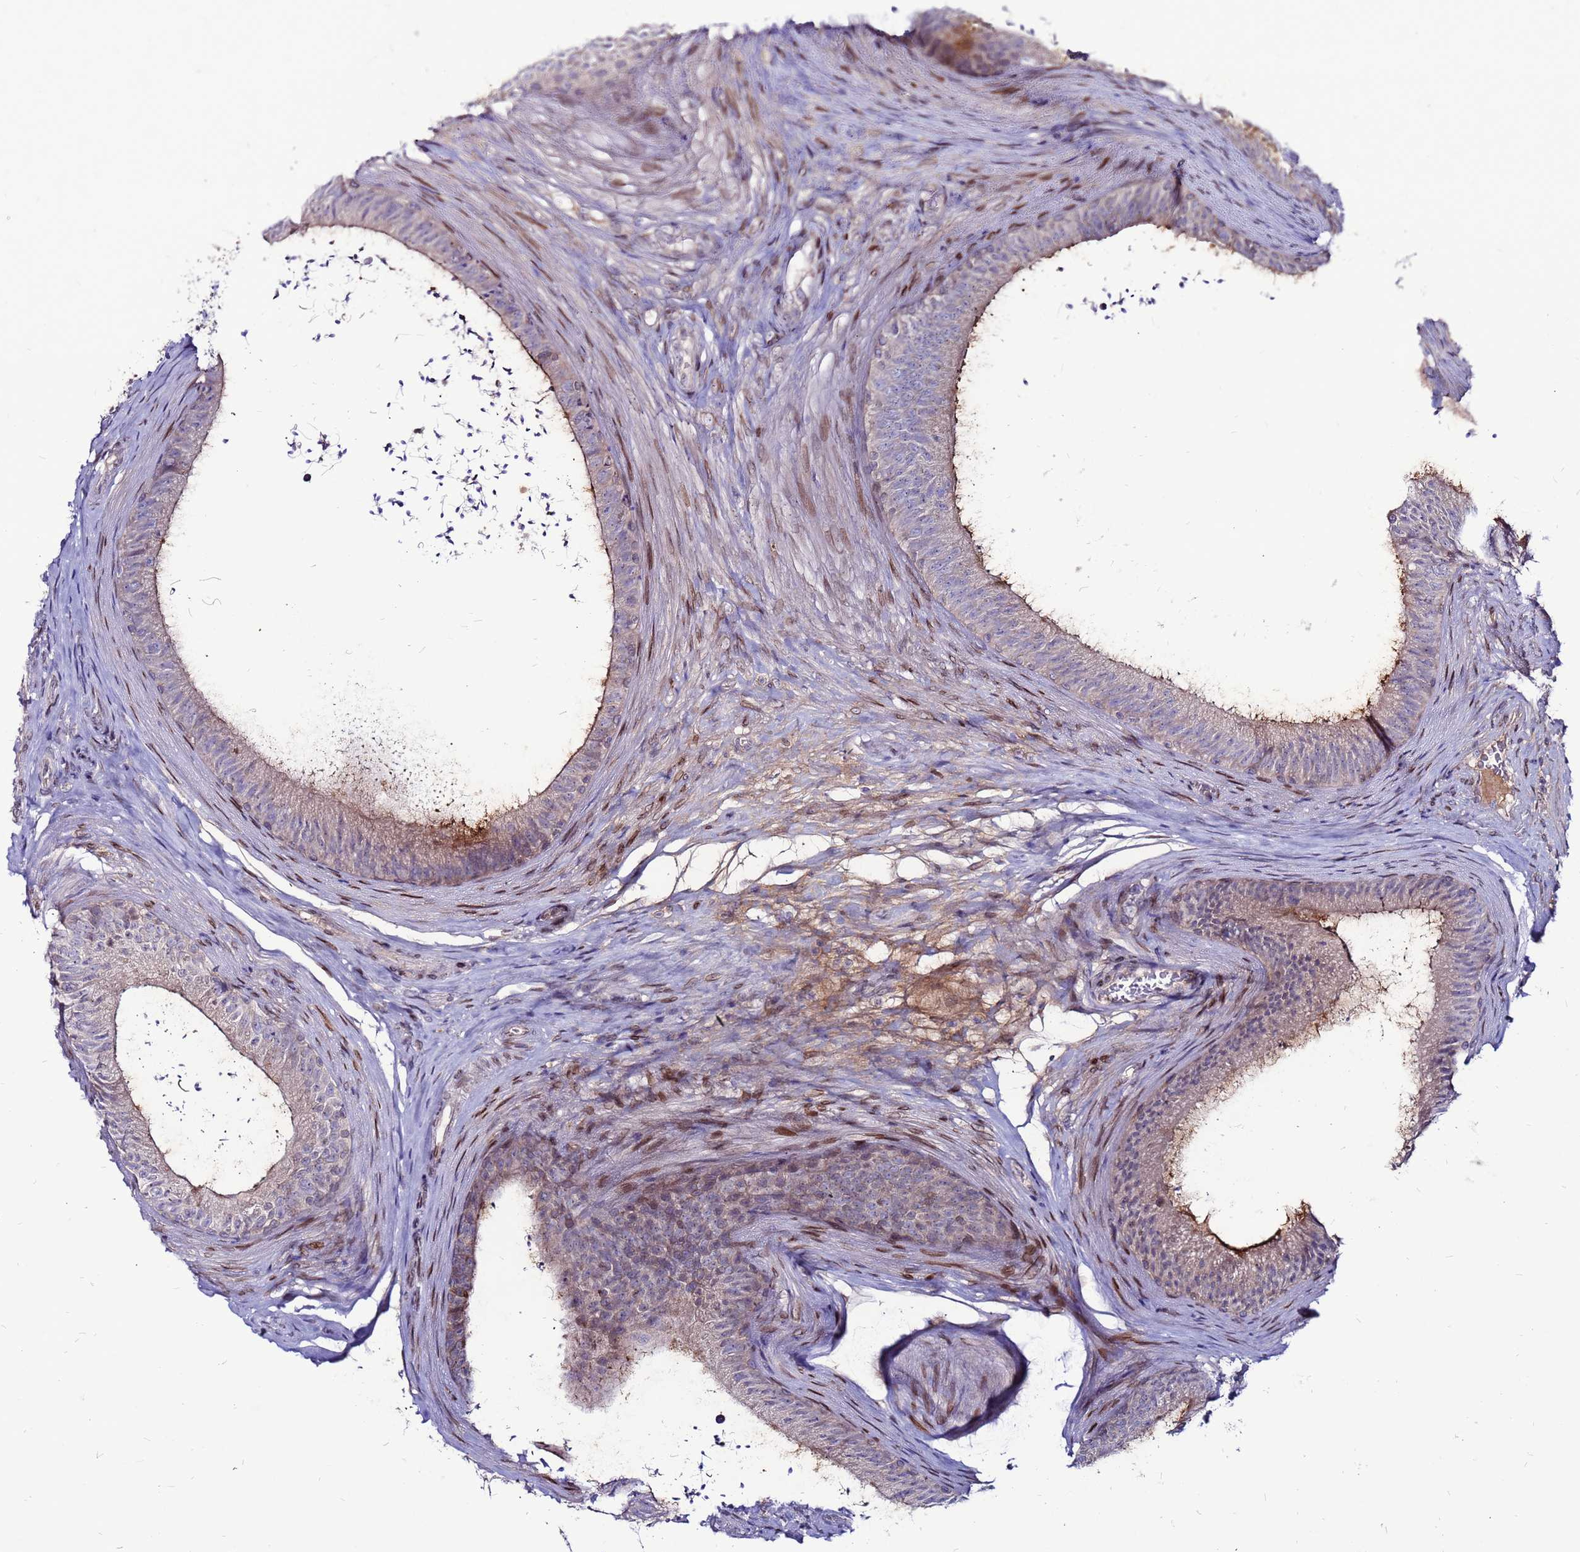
{"staining": {"intensity": "strong", "quantity": "<25%", "location": "cytoplasmic/membranous"}, "tissue": "epididymis", "cell_type": "Glandular cells", "image_type": "normal", "snomed": [{"axis": "morphology", "description": "Normal tissue, NOS"}, {"axis": "topography", "description": "Testis"}, {"axis": "topography", "description": "Epididymis"}], "caption": "Immunohistochemistry of benign human epididymis shows medium levels of strong cytoplasmic/membranous staining in approximately <25% of glandular cells. (DAB (3,3'-diaminobenzidine) IHC with brightfield microscopy, high magnification).", "gene": "CCDC71", "patient": {"sex": "male", "age": 41}}